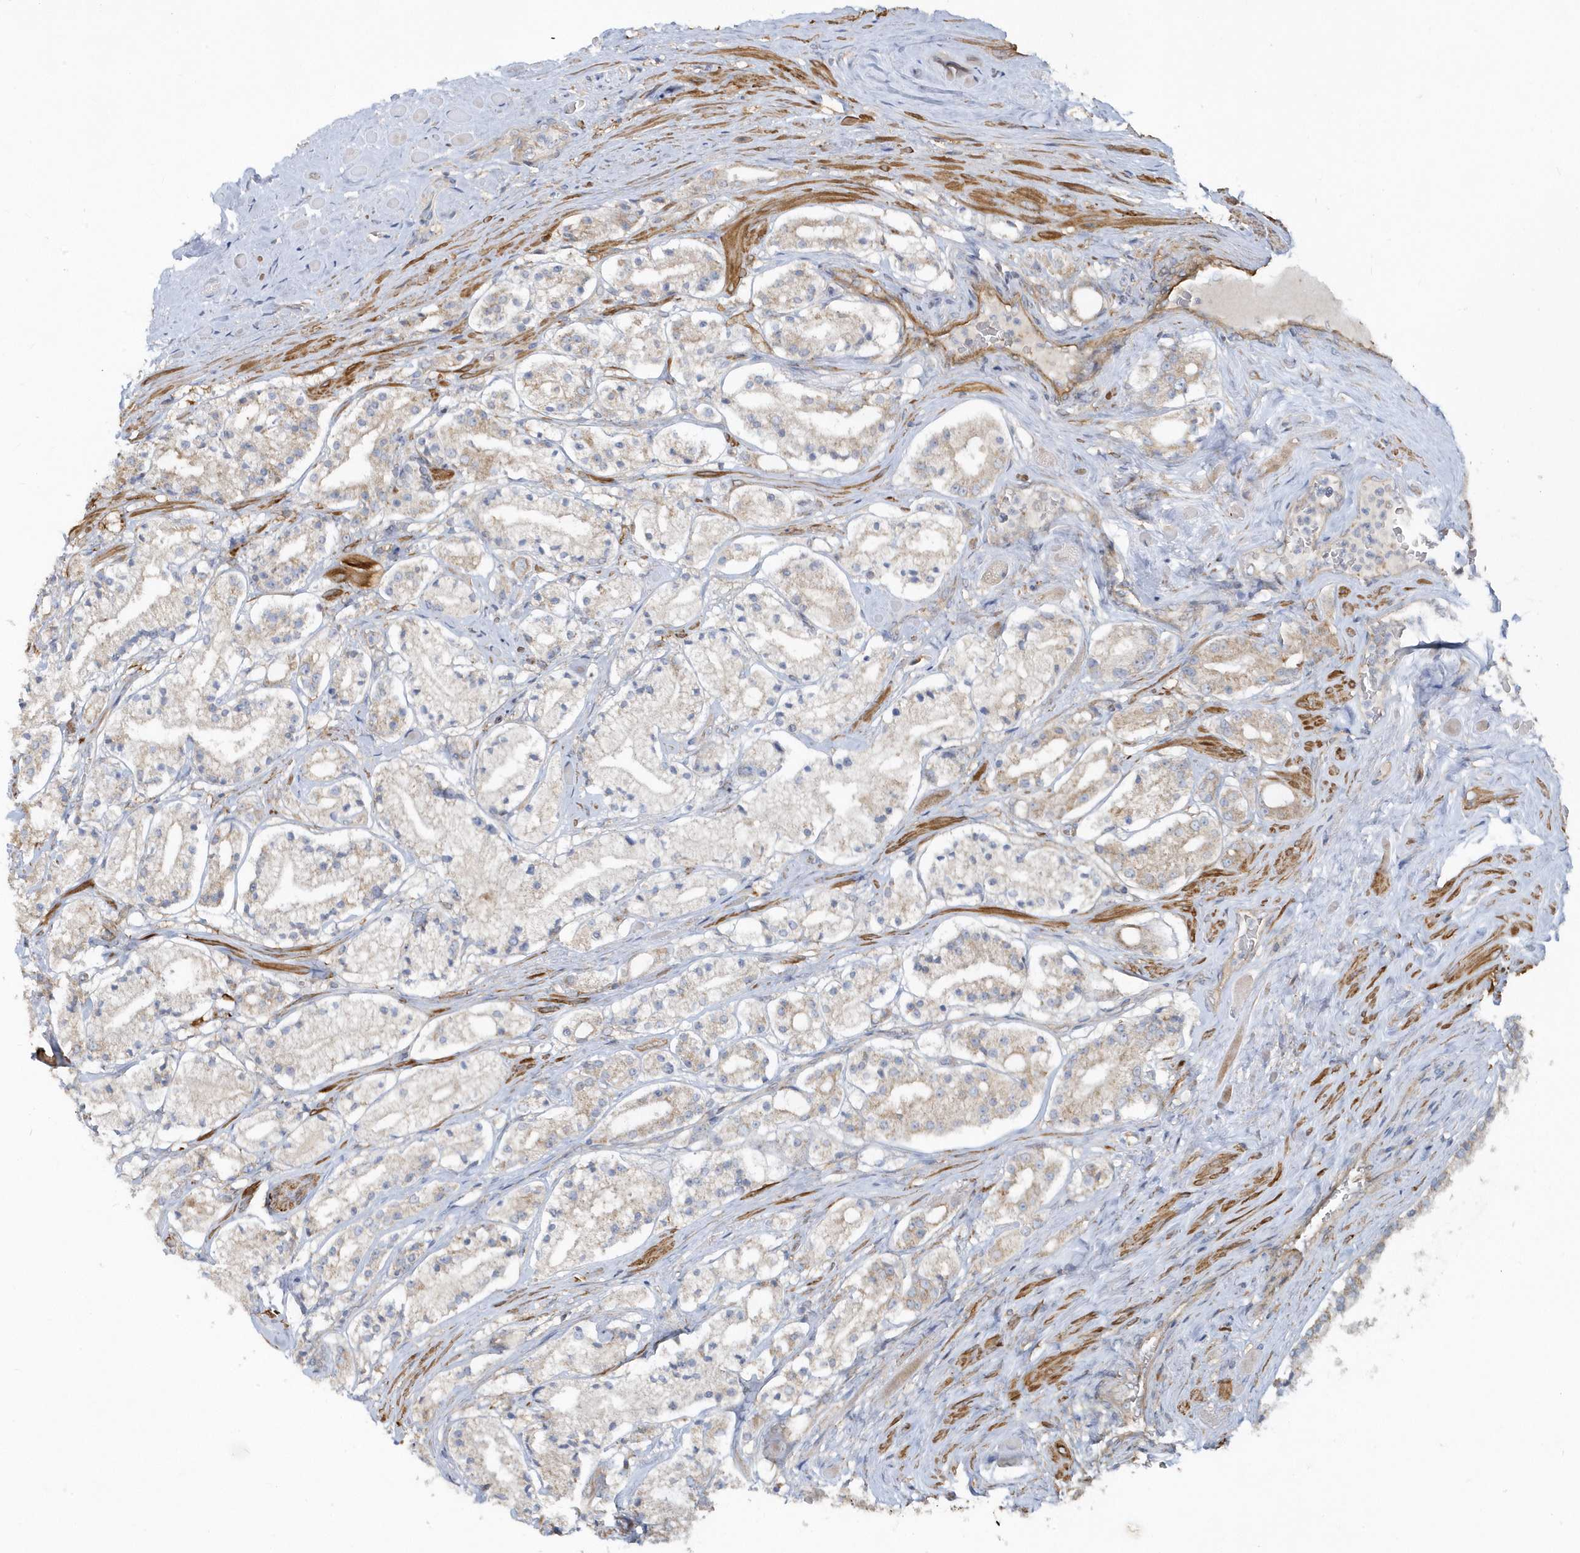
{"staining": {"intensity": "moderate", "quantity": "25%-75%", "location": "cytoplasmic/membranous"}, "tissue": "prostate cancer", "cell_type": "Tumor cells", "image_type": "cancer", "snomed": [{"axis": "morphology", "description": "Adenocarcinoma, High grade"}, {"axis": "topography", "description": "Prostate"}], "caption": "A histopathology image of prostate high-grade adenocarcinoma stained for a protein shows moderate cytoplasmic/membranous brown staining in tumor cells.", "gene": "LEXM", "patient": {"sex": "male", "age": 64}}